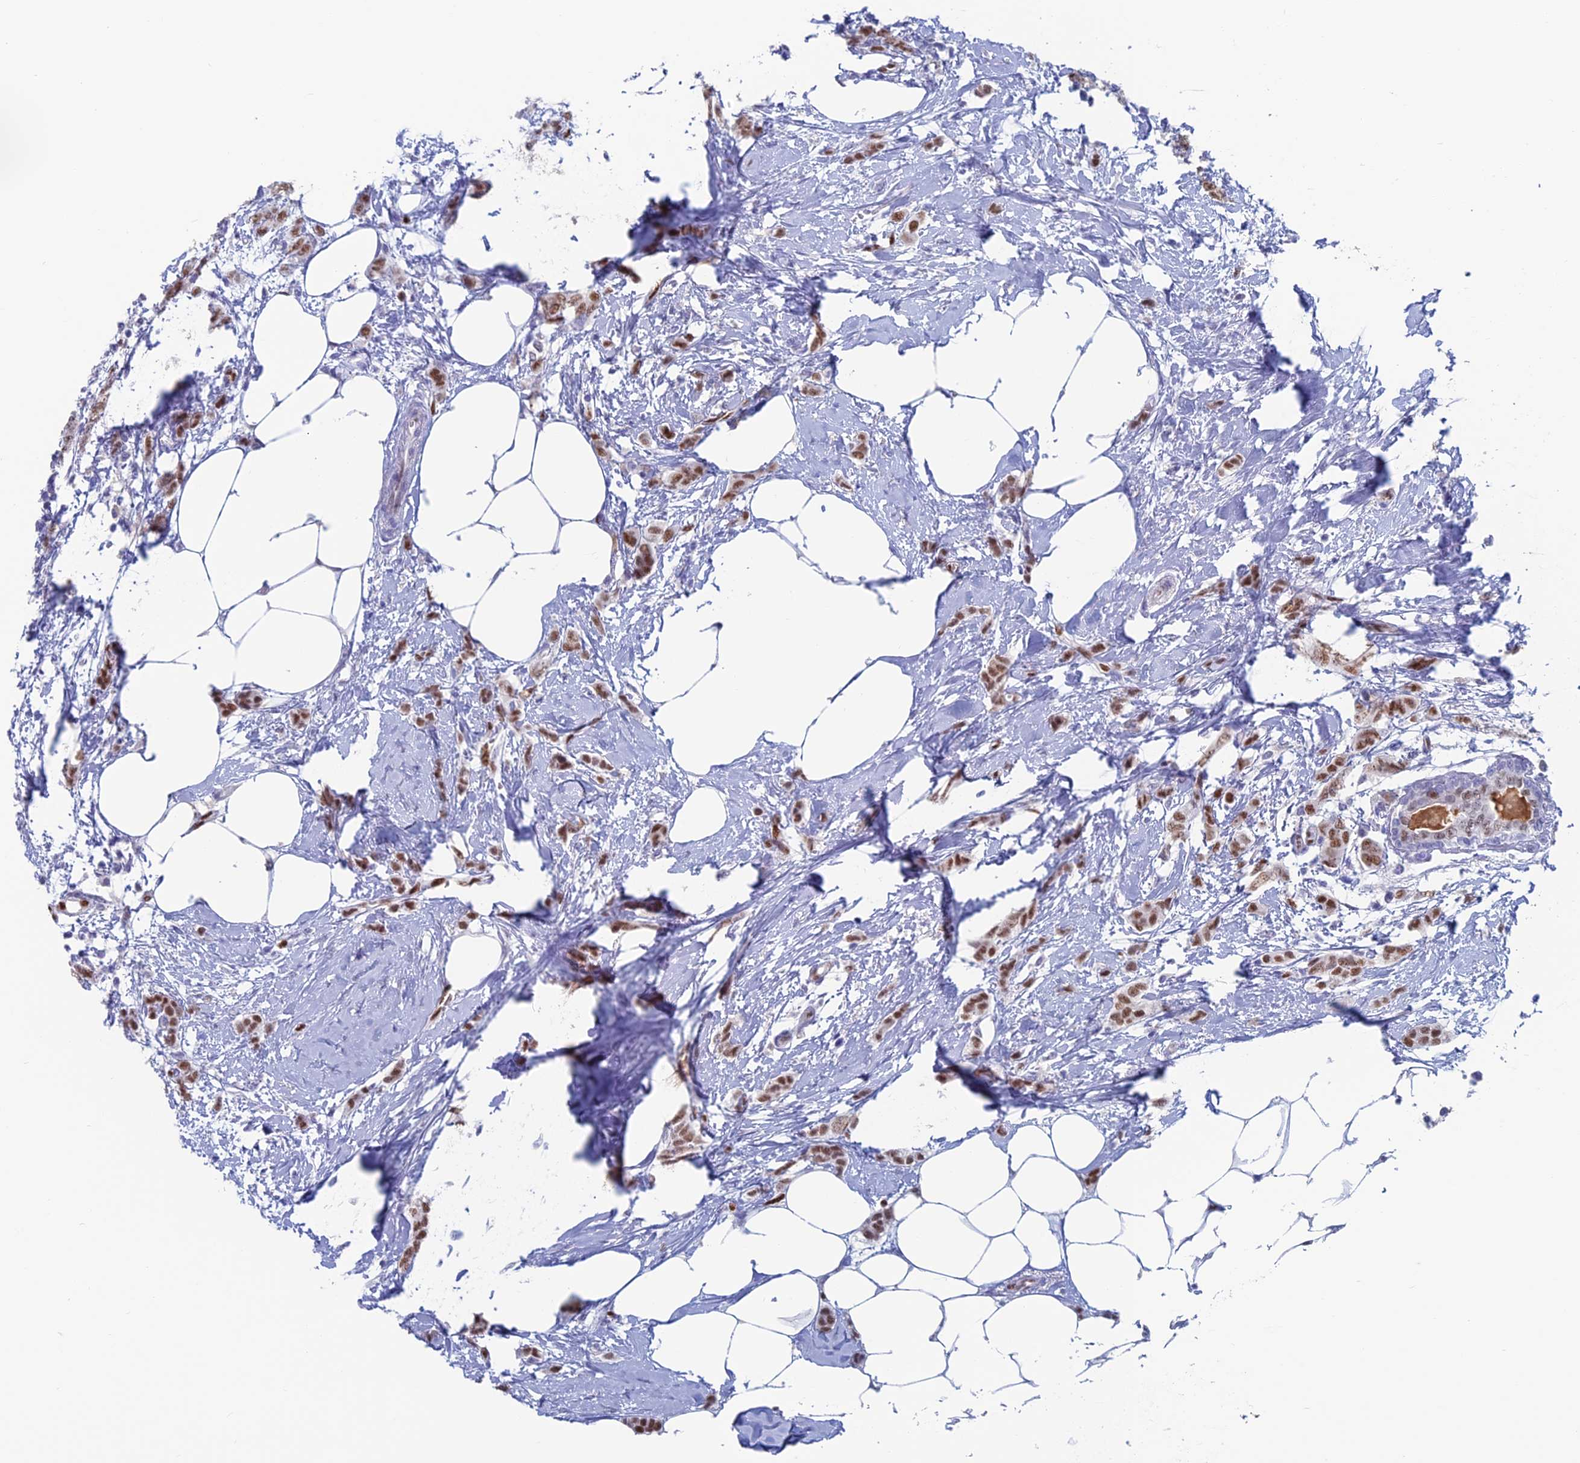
{"staining": {"intensity": "moderate", "quantity": ">75%", "location": "nuclear"}, "tissue": "breast cancer", "cell_type": "Tumor cells", "image_type": "cancer", "snomed": [{"axis": "morphology", "description": "Duct carcinoma"}, {"axis": "topography", "description": "Breast"}], "caption": "Moderate nuclear staining is seen in about >75% of tumor cells in breast cancer.", "gene": "NOL4L", "patient": {"sex": "female", "age": 72}}